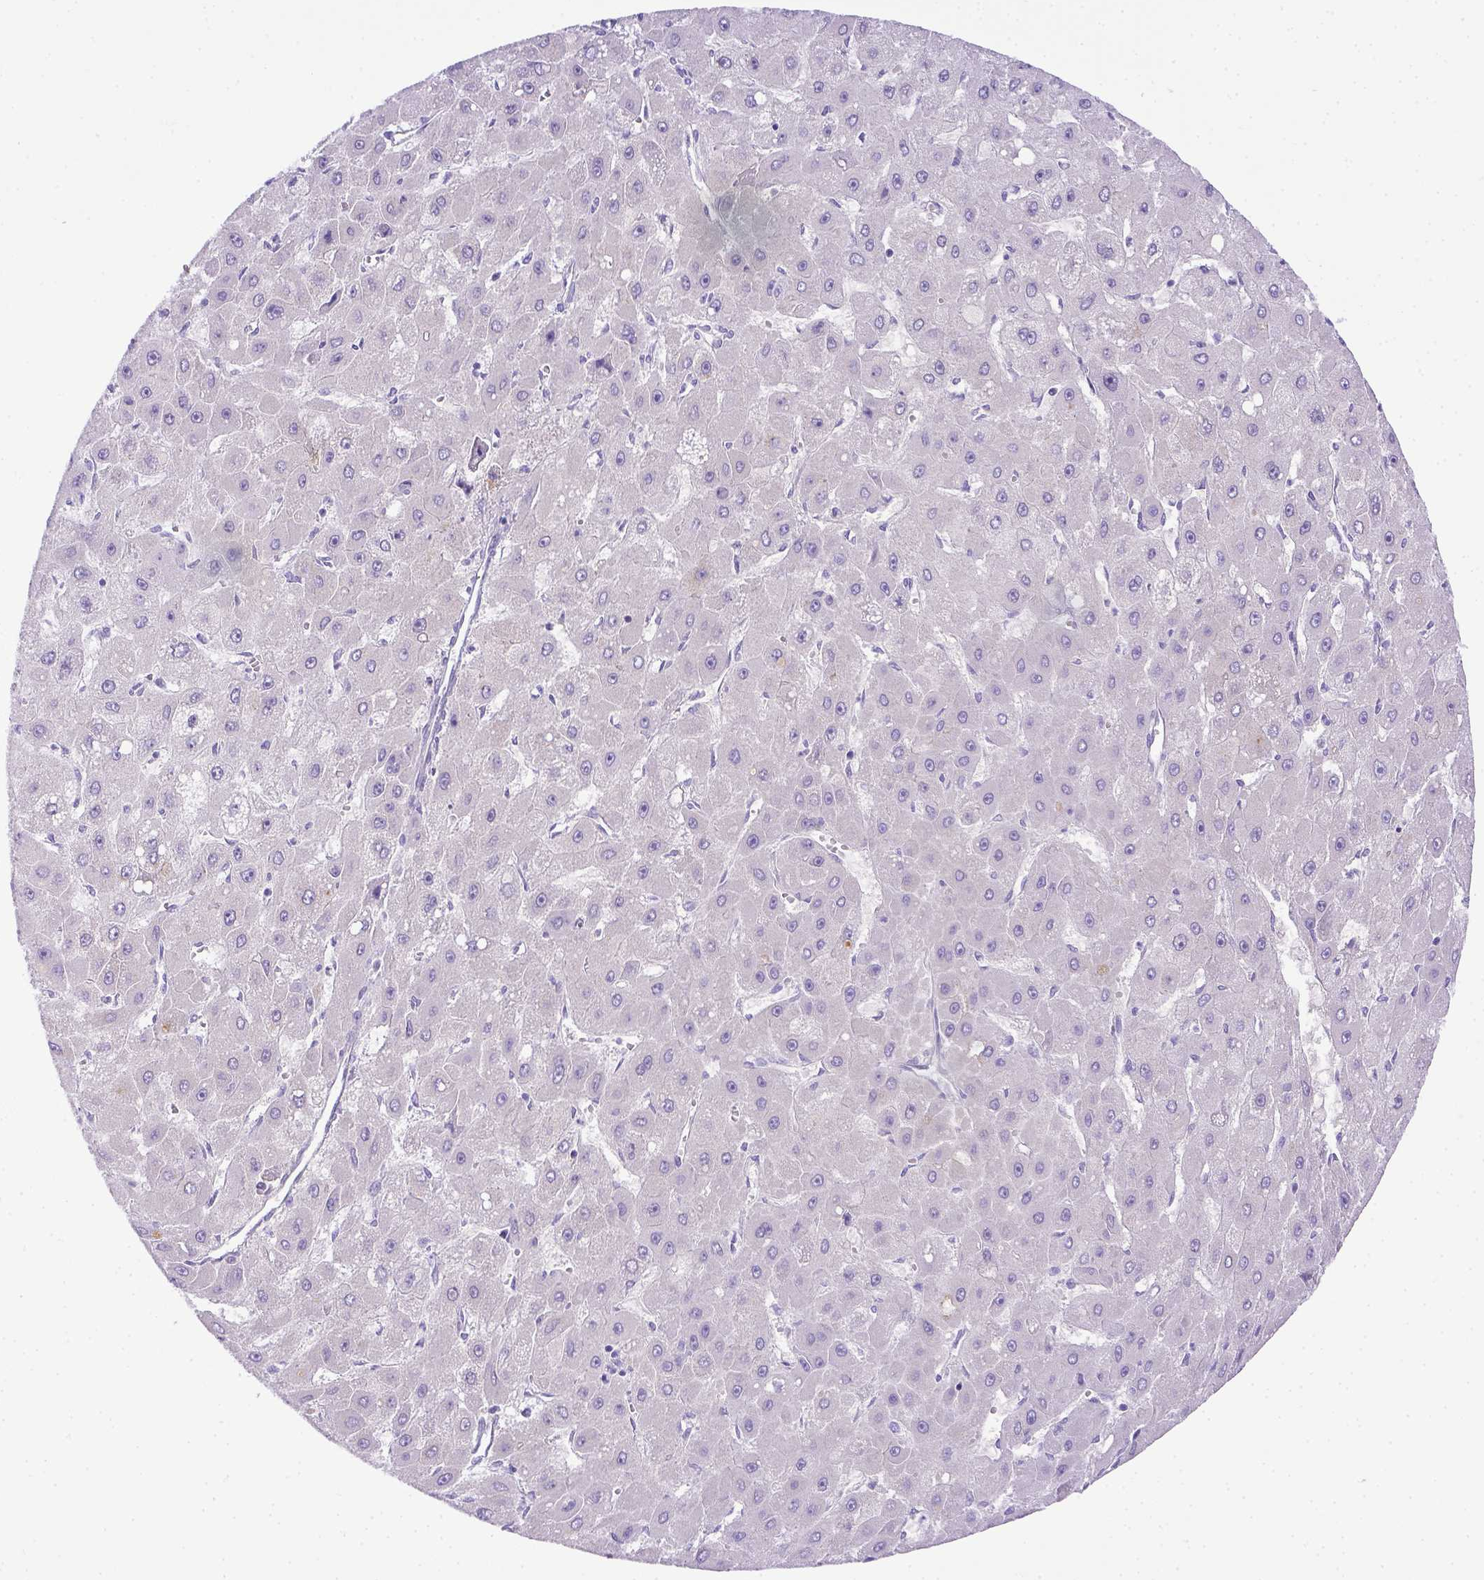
{"staining": {"intensity": "negative", "quantity": "none", "location": "none"}, "tissue": "liver cancer", "cell_type": "Tumor cells", "image_type": "cancer", "snomed": [{"axis": "morphology", "description": "Carcinoma, Hepatocellular, NOS"}, {"axis": "topography", "description": "Liver"}], "caption": "Hepatocellular carcinoma (liver) was stained to show a protein in brown. There is no significant staining in tumor cells.", "gene": "ITIH4", "patient": {"sex": "female", "age": 25}}